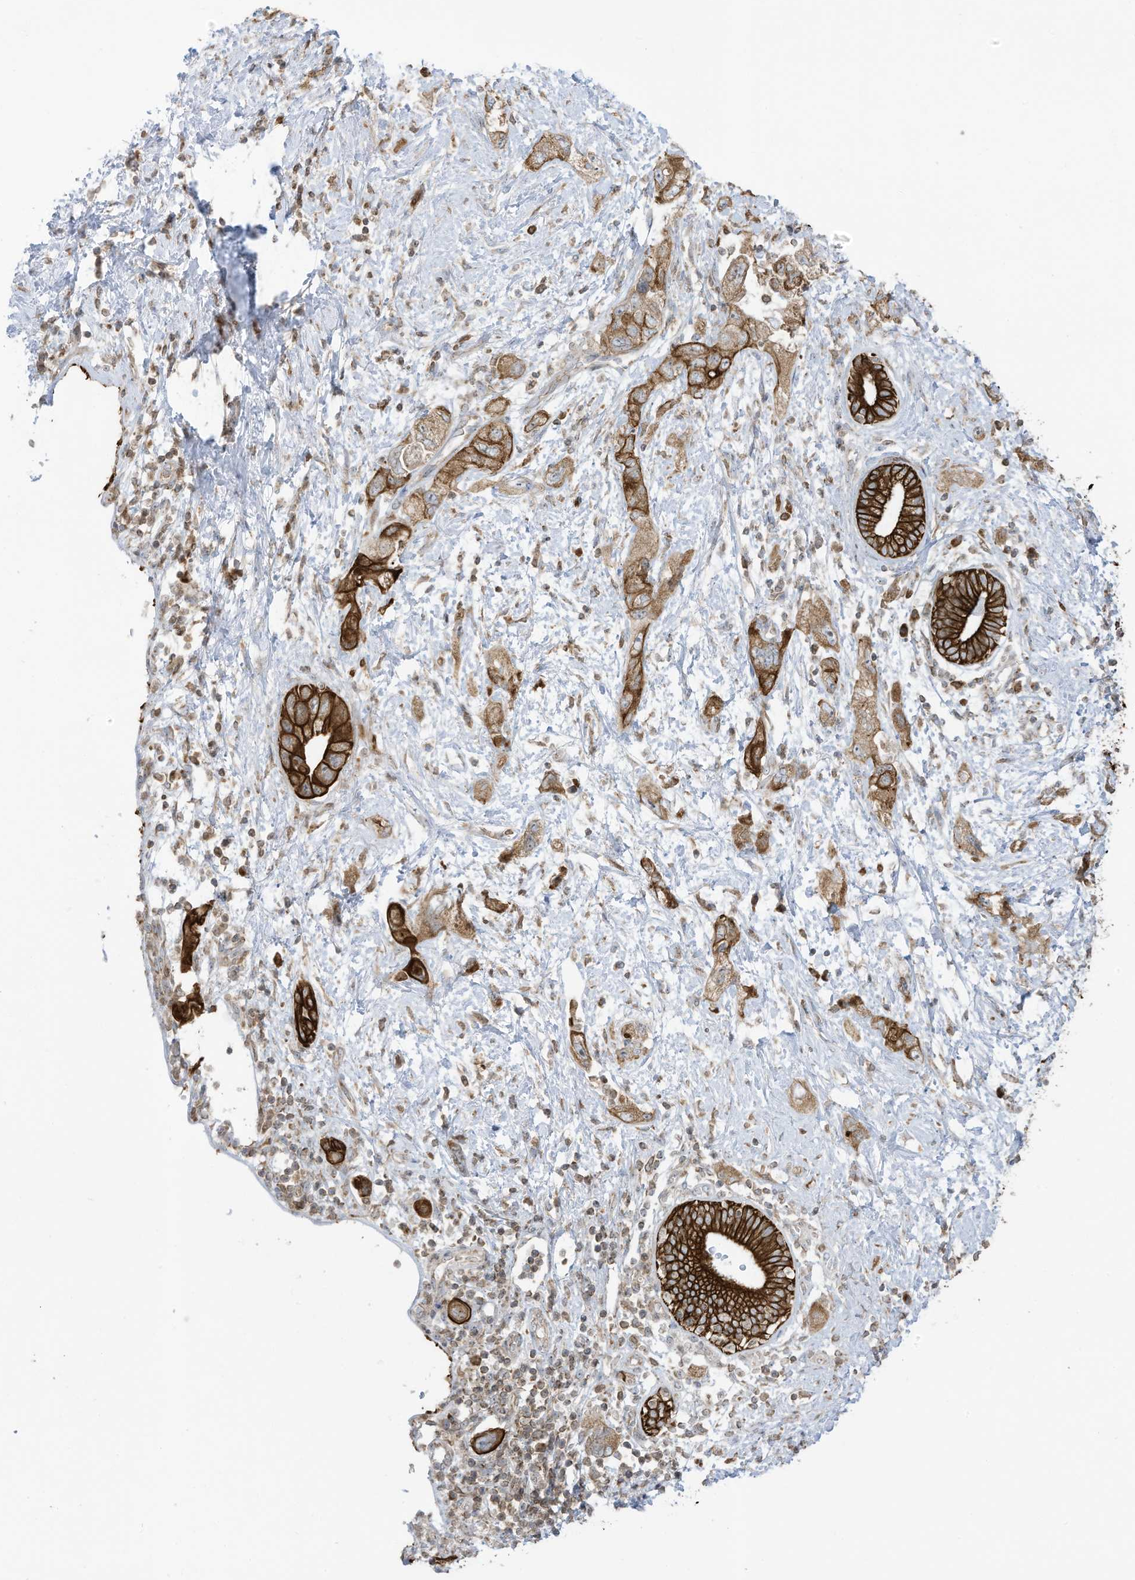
{"staining": {"intensity": "strong", "quantity": ">75%", "location": "cytoplasmic/membranous"}, "tissue": "pancreatic cancer", "cell_type": "Tumor cells", "image_type": "cancer", "snomed": [{"axis": "morphology", "description": "Adenocarcinoma, NOS"}, {"axis": "topography", "description": "Pancreas"}], "caption": "Tumor cells display high levels of strong cytoplasmic/membranous expression in about >75% of cells in pancreatic cancer (adenocarcinoma). Using DAB (brown) and hematoxylin (blue) stains, captured at high magnification using brightfield microscopy.", "gene": "CGAS", "patient": {"sex": "female", "age": 73}}